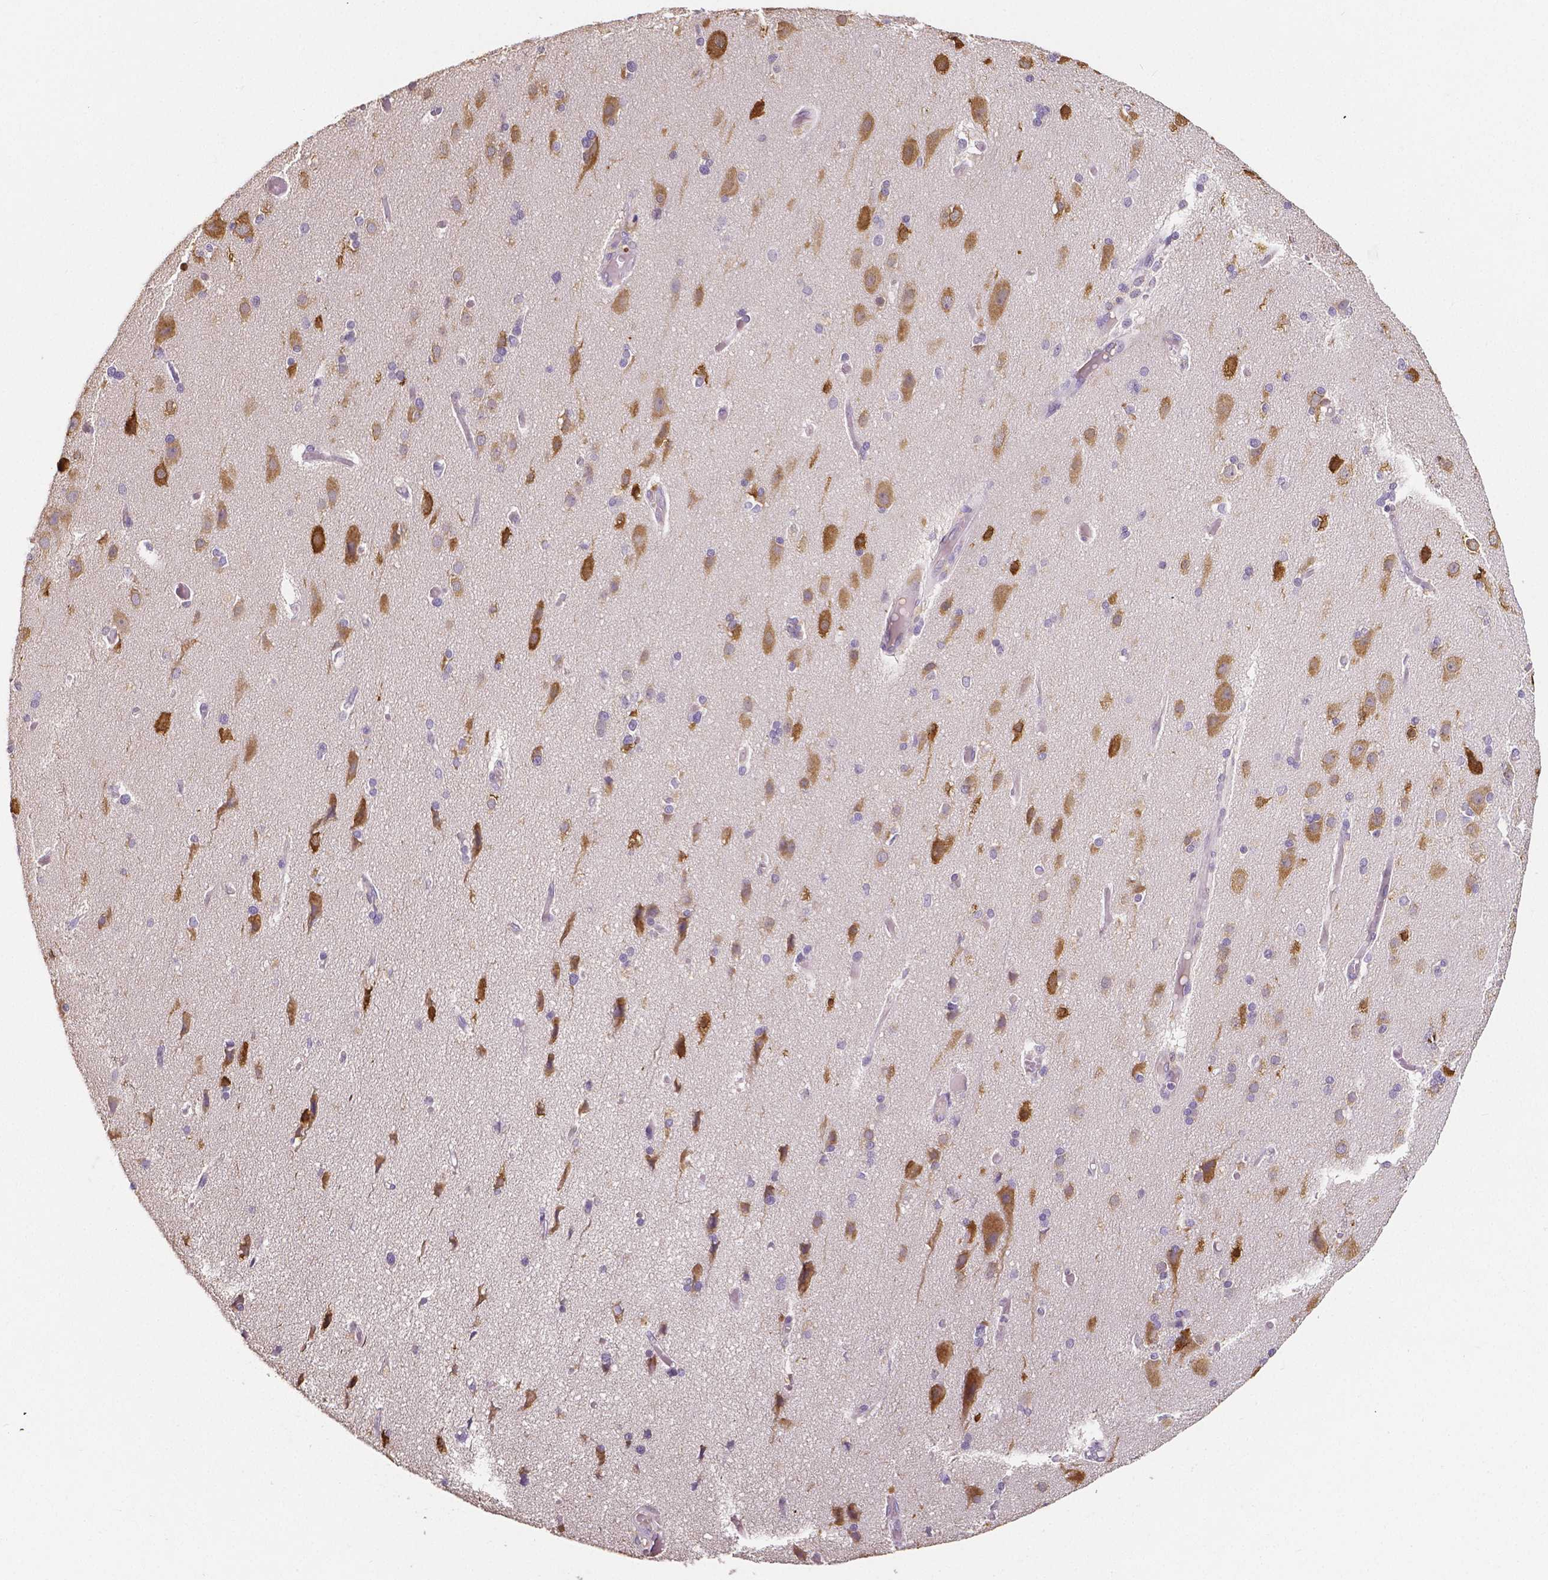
{"staining": {"intensity": "negative", "quantity": "none", "location": "none"}, "tissue": "cerebral cortex", "cell_type": "Endothelial cells", "image_type": "normal", "snomed": [{"axis": "morphology", "description": "Normal tissue, NOS"}, {"axis": "morphology", "description": "Glioma, malignant, High grade"}, {"axis": "topography", "description": "Cerebral cortex"}], "caption": "A photomicrograph of cerebral cortex stained for a protein displays no brown staining in endothelial cells.", "gene": "ELAVL2", "patient": {"sex": "male", "age": 71}}